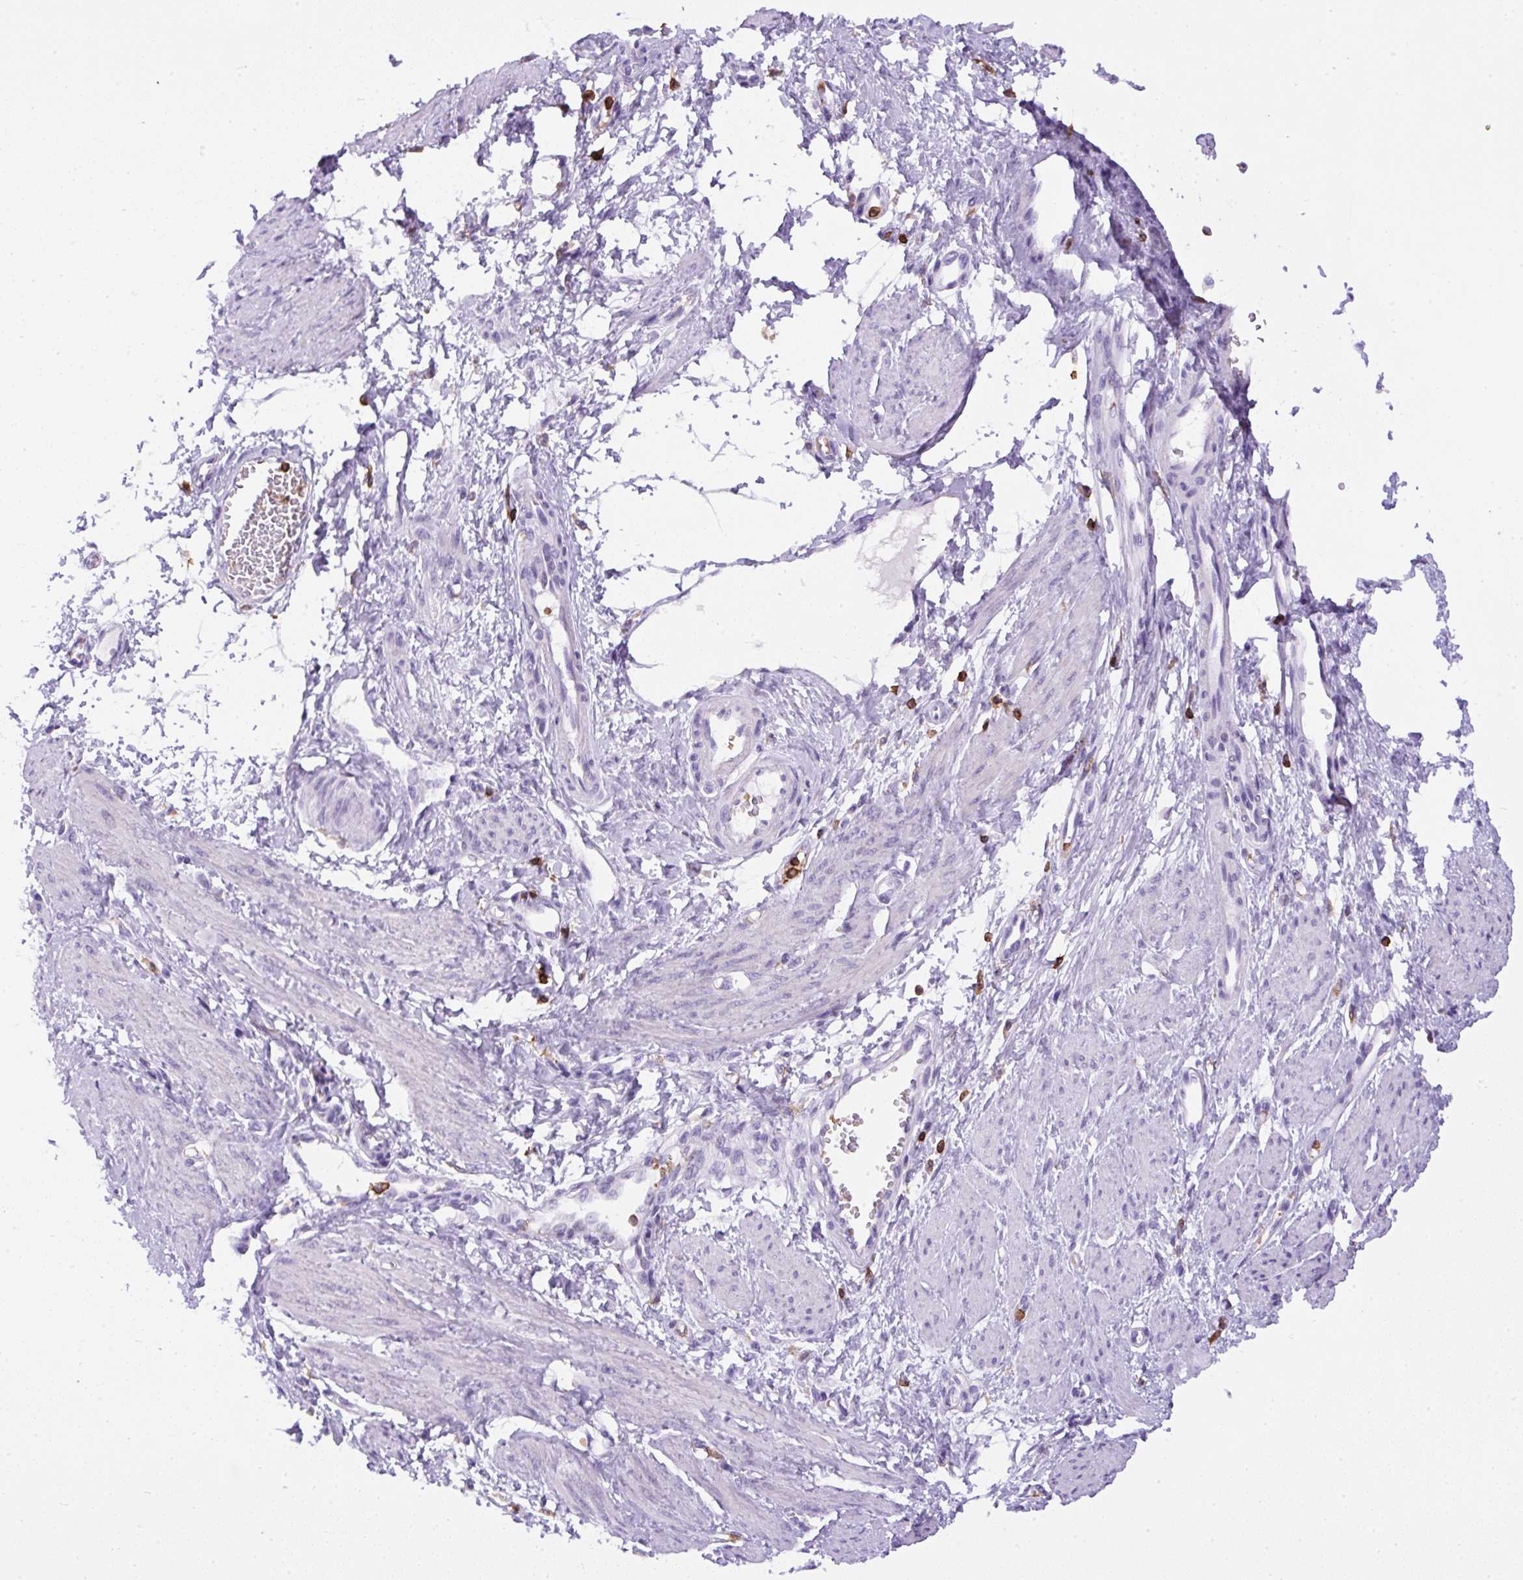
{"staining": {"intensity": "negative", "quantity": "none", "location": "none"}, "tissue": "smooth muscle", "cell_type": "Smooth muscle cells", "image_type": "normal", "snomed": [{"axis": "morphology", "description": "Normal tissue, NOS"}, {"axis": "topography", "description": "Smooth muscle"}, {"axis": "topography", "description": "Uterus"}], "caption": "Smooth muscle was stained to show a protein in brown. There is no significant expression in smooth muscle cells. Nuclei are stained in blue.", "gene": "FAM228B", "patient": {"sex": "female", "age": 39}}